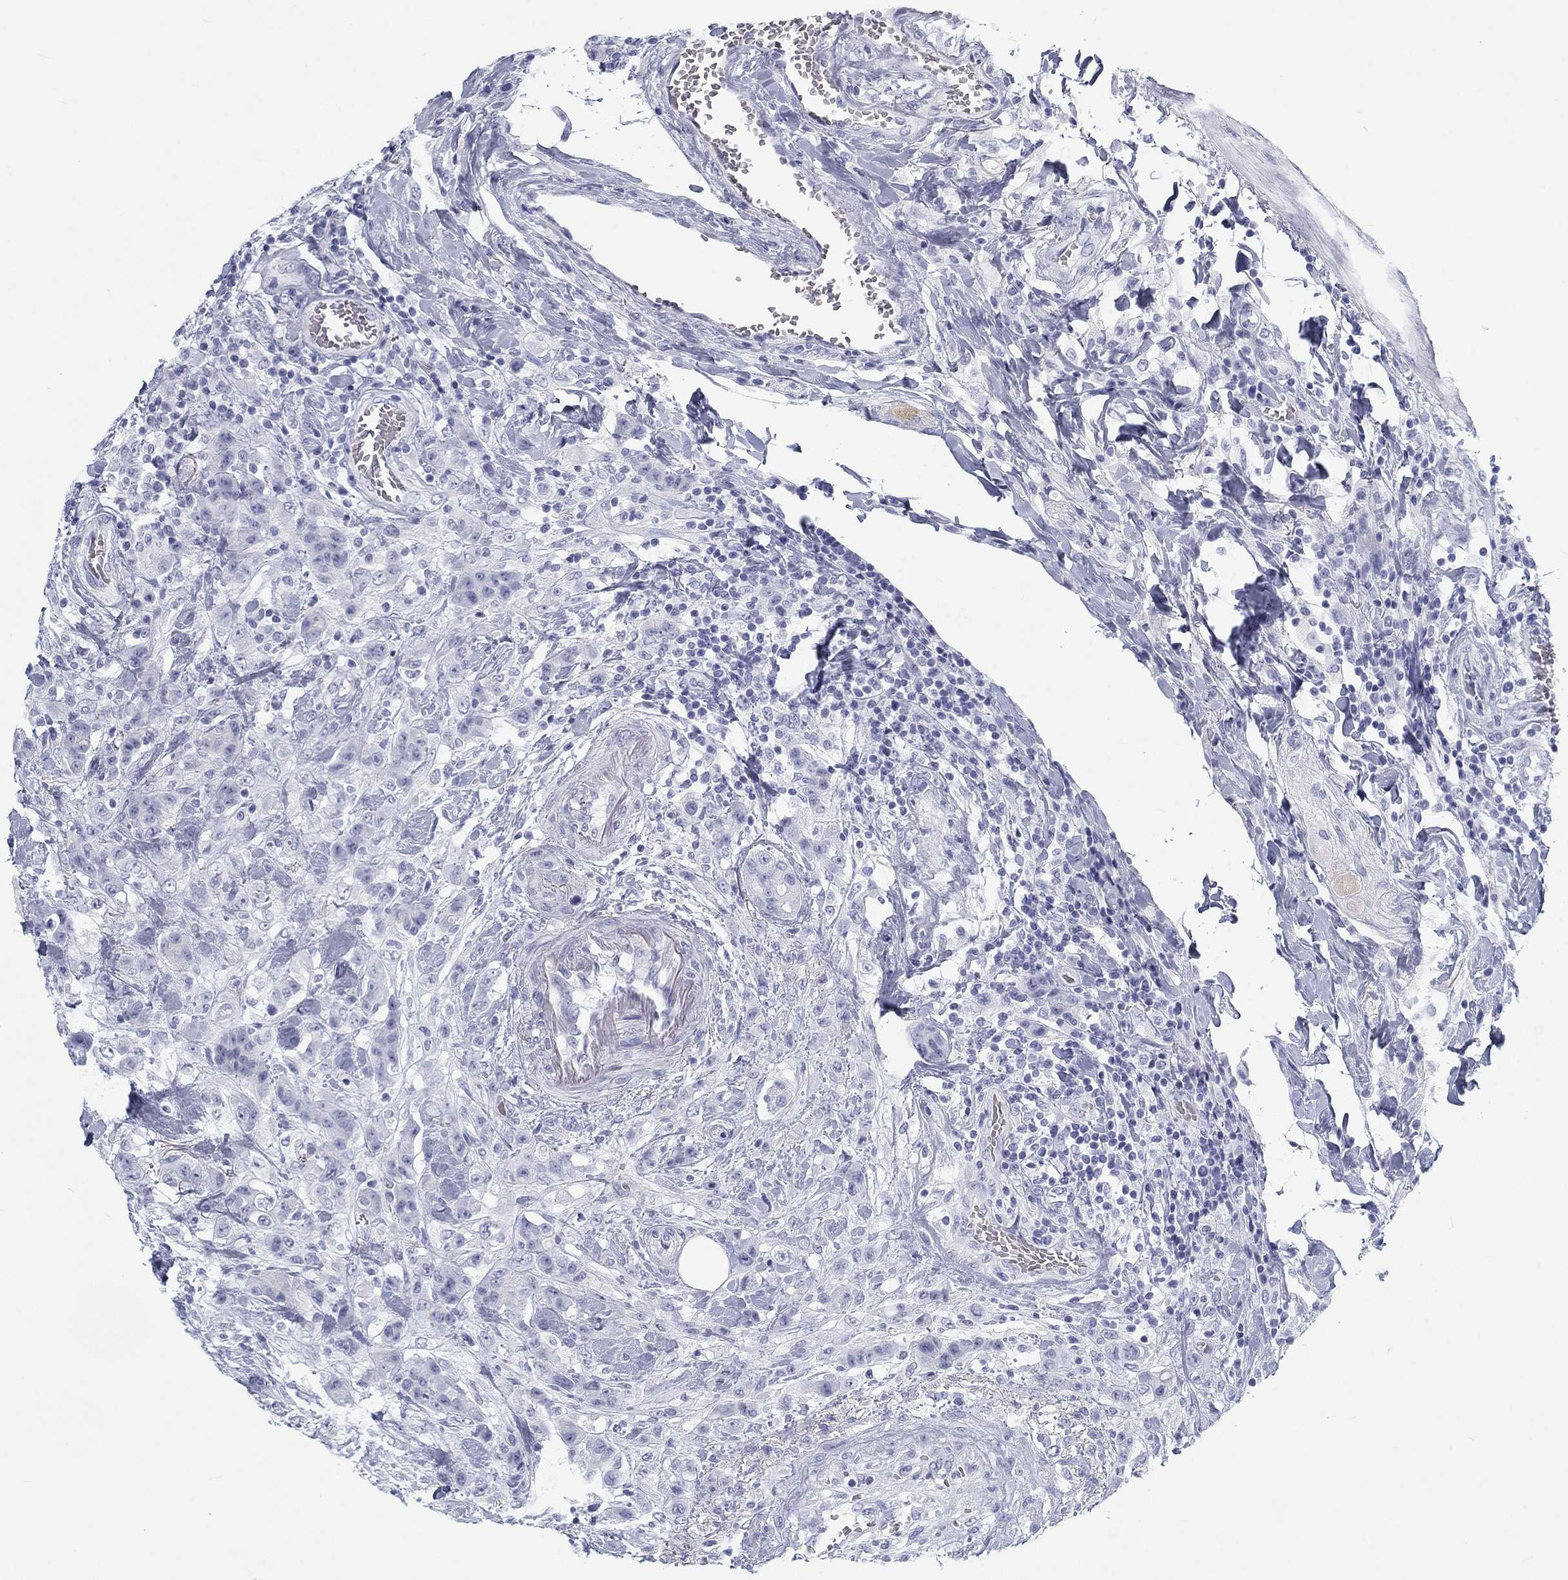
{"staining": {"intensity": "negative", "quantity": "none", "location": "none"}, "tissue": "colorectal cancer", "cell_type": "Tumor cells", "image_type": "cancer", "snomed": [{"axis": "morphology", "description": "Adenocarcinoma, NOS"}, {"axis": "topography", "description": "Colon"}], "caption": "Immunohistochemical staining of adenocarcinoma (colorectal) shows no significant positivity in tumor cells. (DAB immunohistochemistry (IHC) visualized using brightfield microscopy, high magnification).", "gene": "CALB1", "patient": {"sex": "female", "age": 48}}